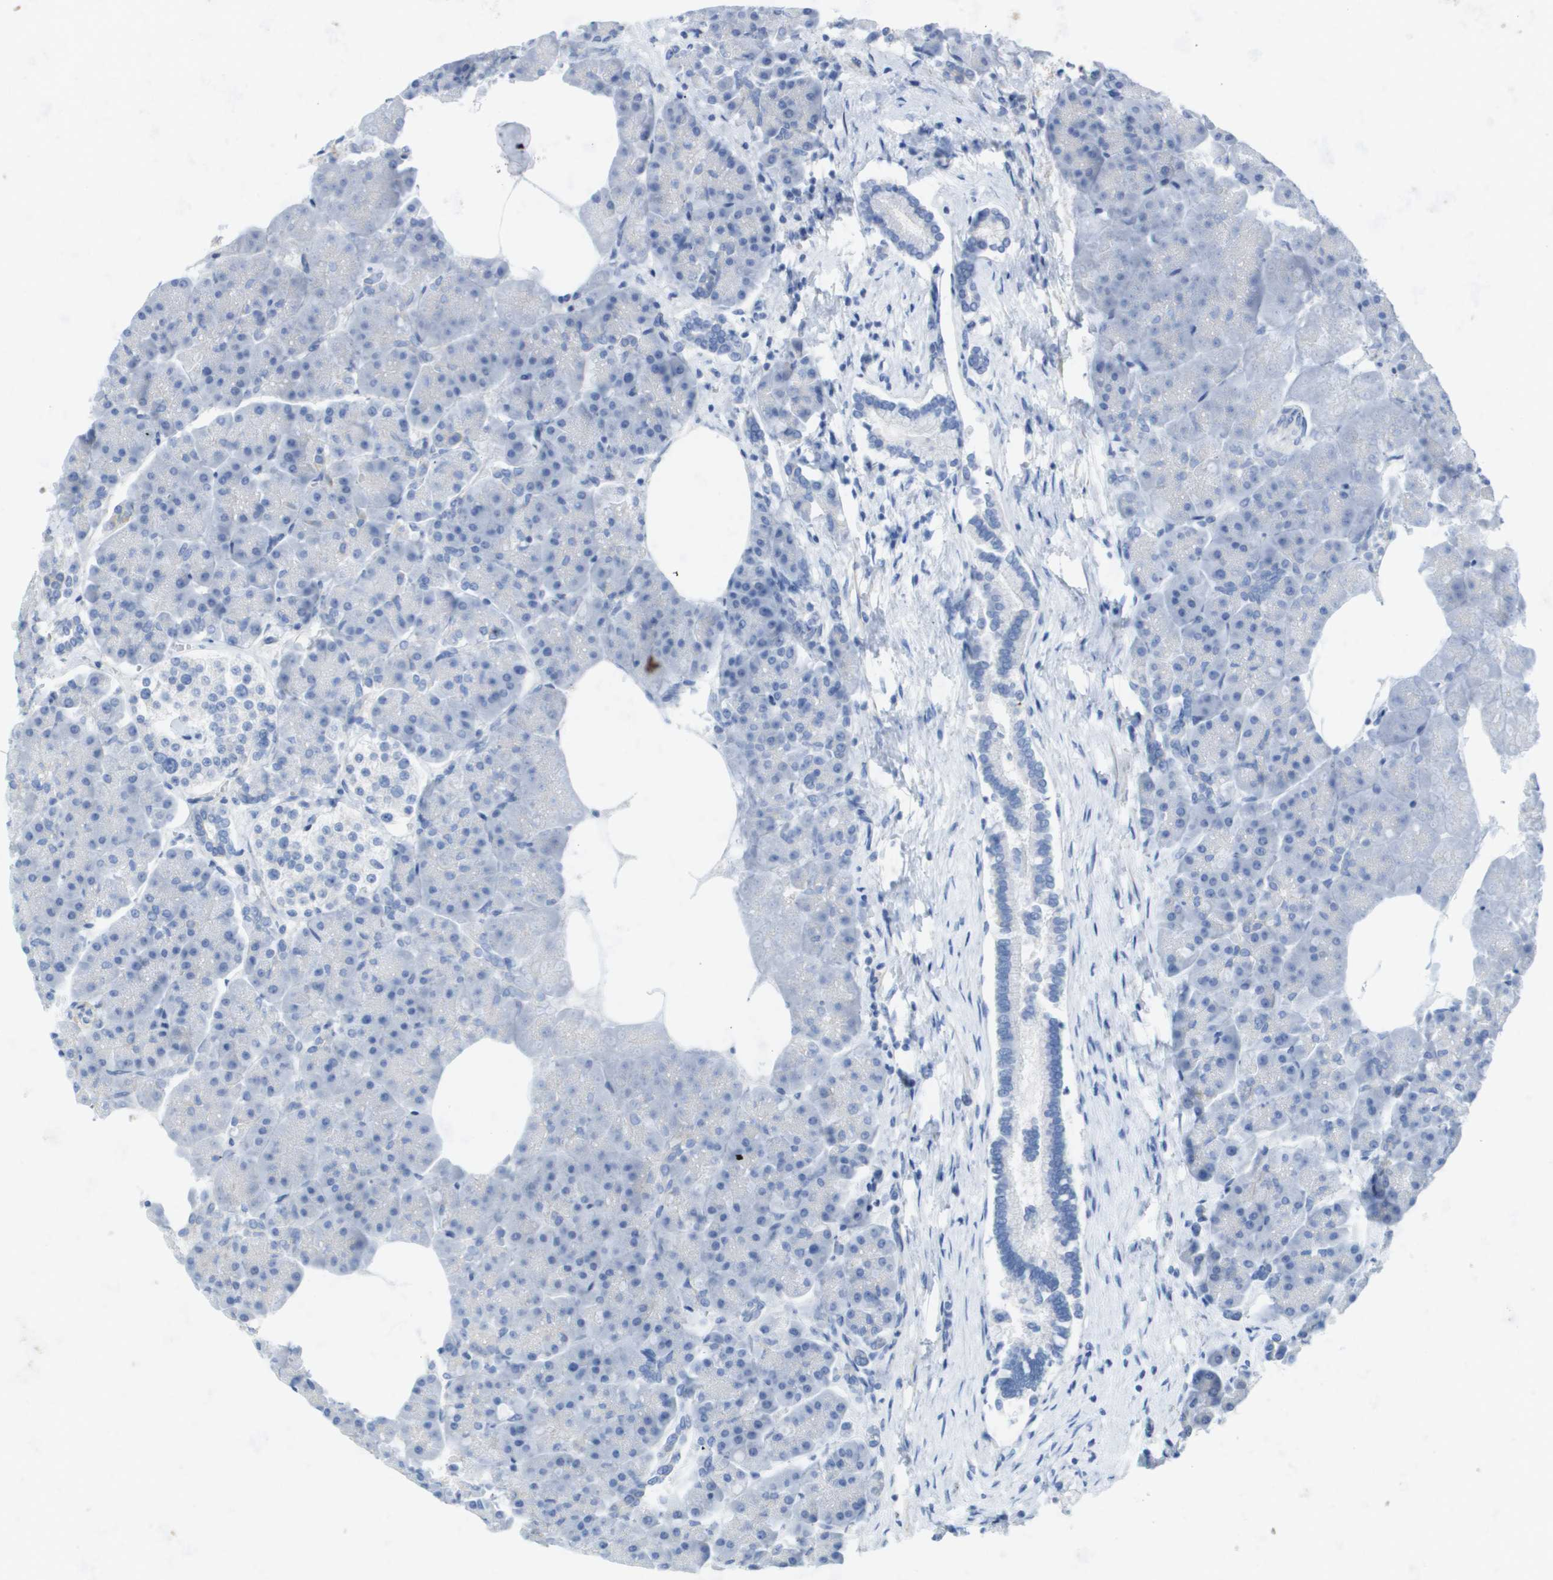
{"staining": {"intensity": "negative", "quantity": "none", "location": "none"}, "tissue": "pancreas", "cell_type": "Exocrine glandular cells", "image_type": "normal", "snomed": [{"axis": "morphology", "description": "Normal tissue, NOS"}, {"axis": "topography", "description": "Pancreas"}], "caption": "Immunohistochemistry (IHC) histopathology image of unremarkable pancreas: pancreas stained with DAB (3,3'-diaminobenzidine) reveals no significant protein expression in exocrine glandular cells. Nuclei are stained in blue.", "gene": "MYL3", "patient": {"sex": "female", "age": 70}}